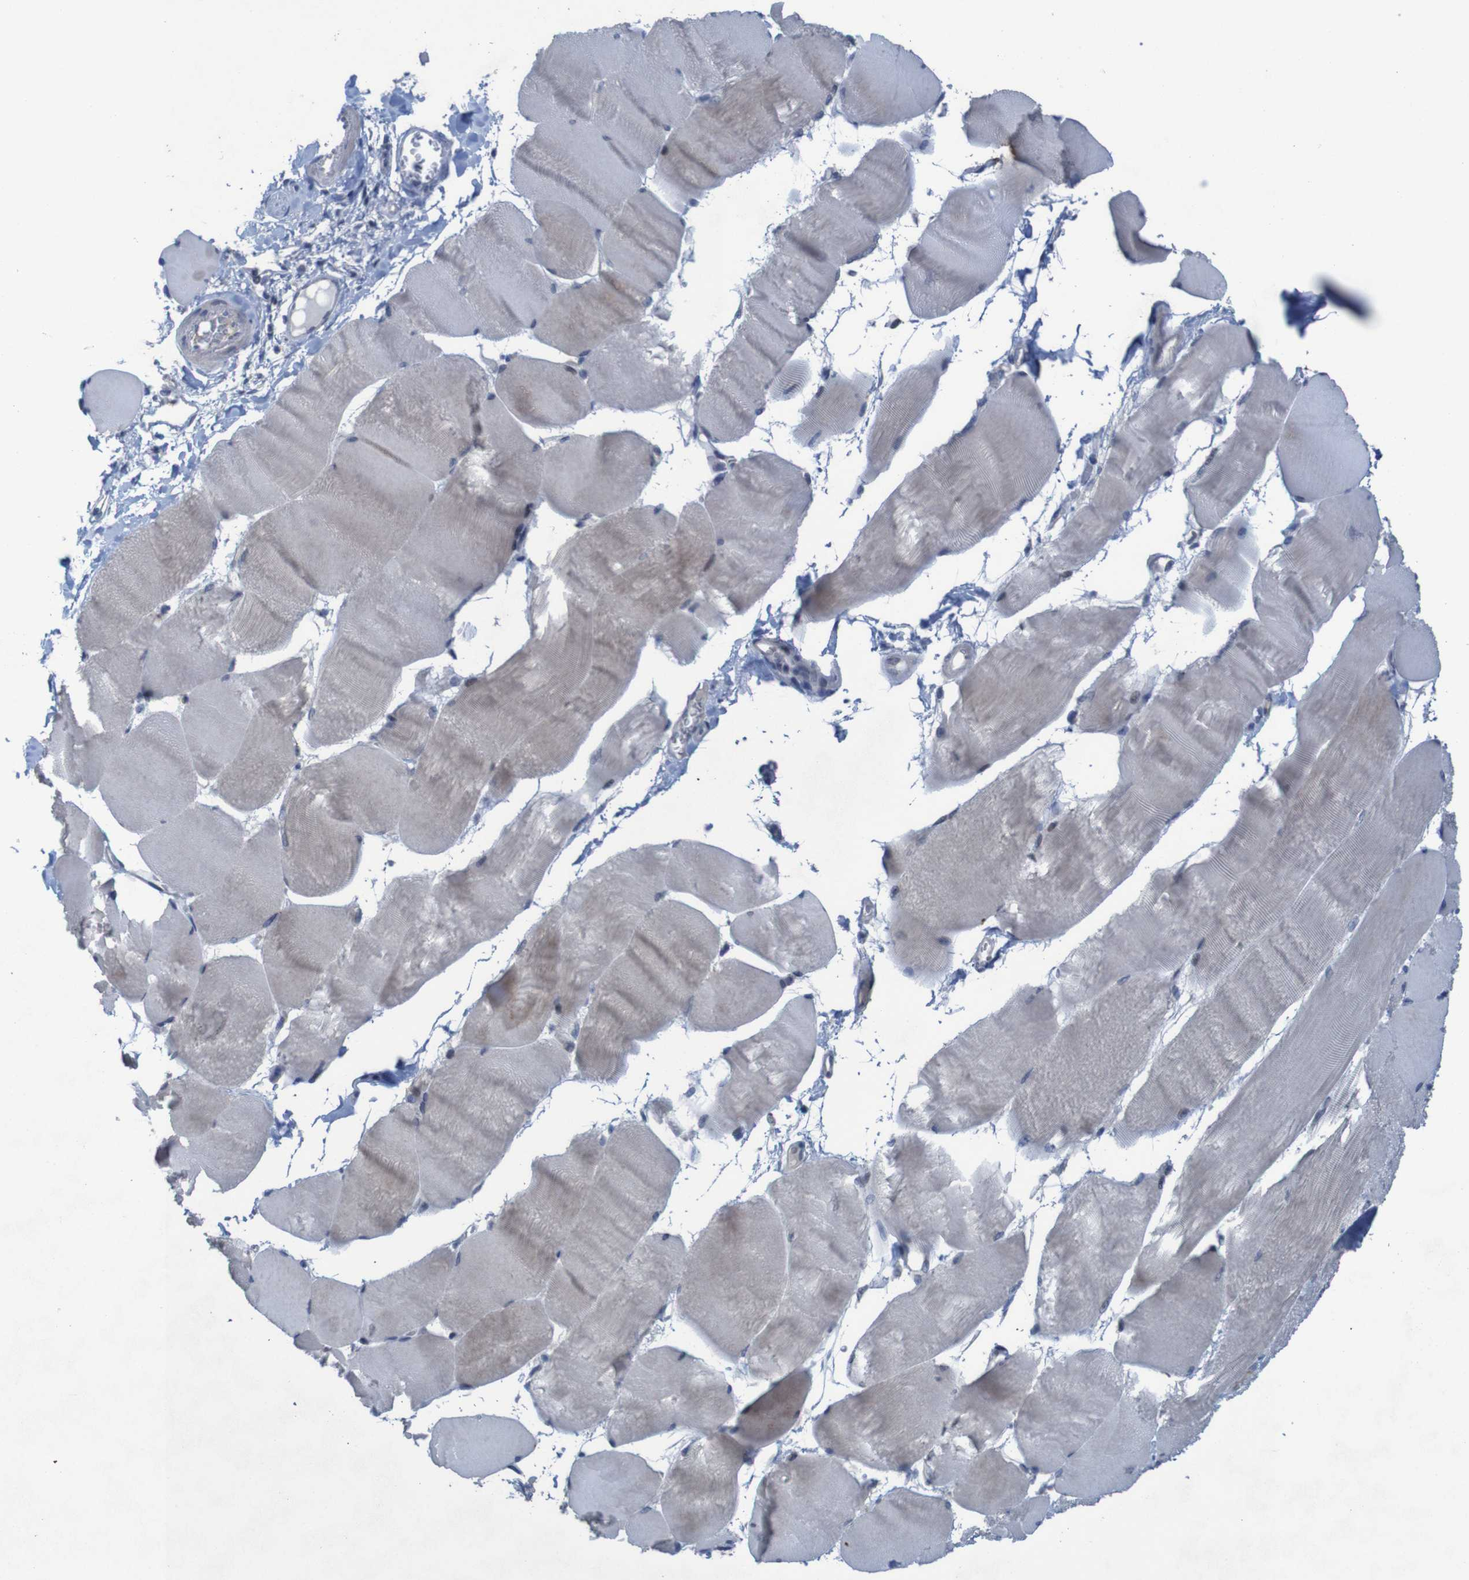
{"staining": {"intensity": "moderate", "quantity": "<25%", "location": "cytoplasmic/membranous"}, "tissue": "skeletal muscle", "cell_type": "Myocytes", "image_type": "normal", "snomed": [{"axis": "morphology", "description": "Normal tissue, NOS"}, {"axis": "morphology", "description": "Squamous cell carcinoma, NOS"}, {"axis": "topography", "description": "Skeletal muscle"}], "caption": "This is an image of immunohistochemistry staining of benign skeletal muscle, which shows moderate staining in the cytoplasmic/membranous of myocytes.", "gene": "CLDN18", "patient": {"sex": "male", "age": 51}}